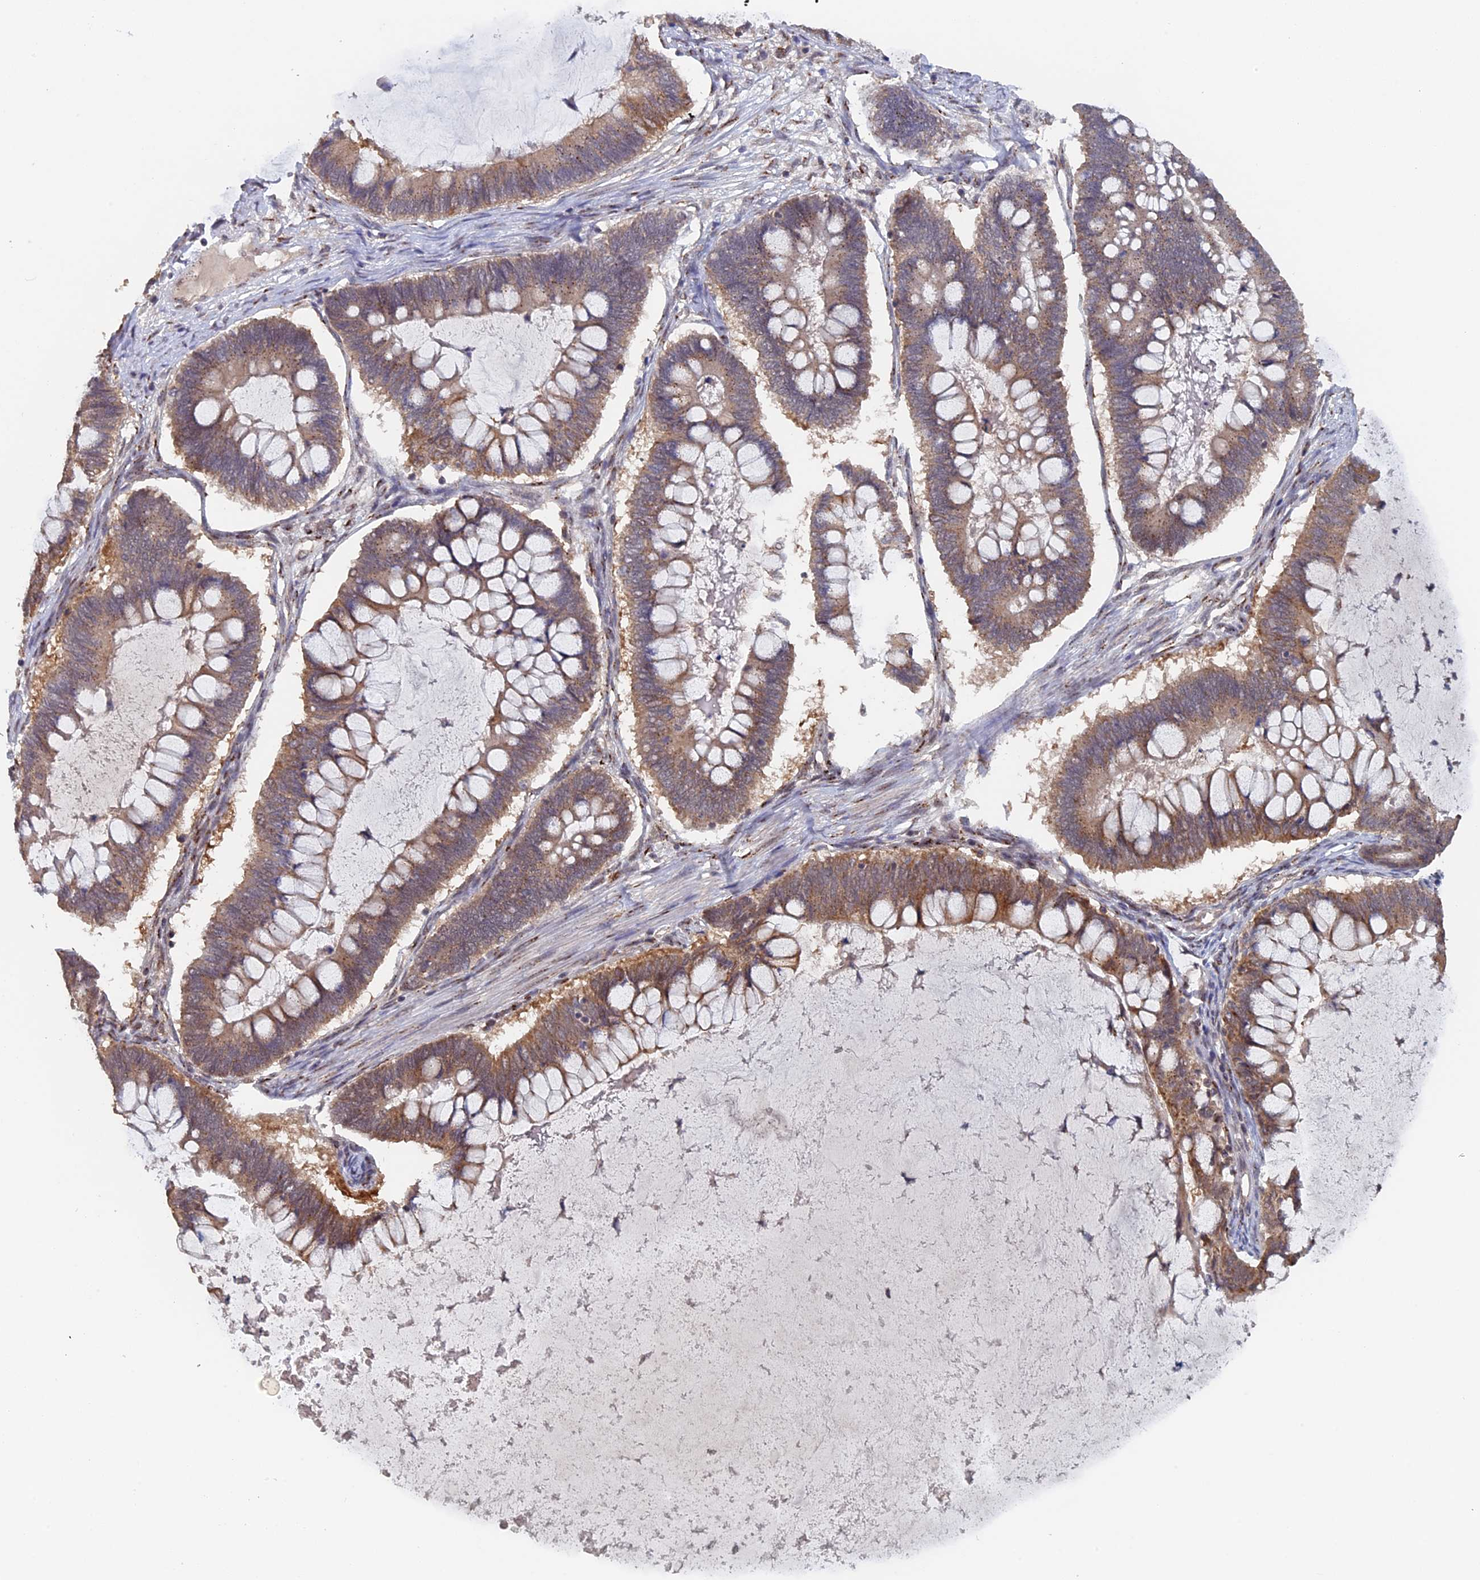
{"staining": {"intensity": "moderate", "quantity": ">75%", "location": "cytoplasmic/membranous"}, "tissue": "ovarian cancer", "cell_type": "Tumor cells", "image_type": "cancer", "snomed": [{"axis": "morphology", "description": "Cystadenocarcinoma, mucinous, NOS"}, {"axis": "topography", "description": "Ovary"}], "caption": "Brown immunohistochemical staining in human mucinous cystadenocarcinoma (ovarian) displays moderate cytoplasmic/membranous staining in approximately >75% of tumor cells. (IHC, brightfield microscopy, high magnification).", "gene": "PIGQ", "patient": {"sex": "female", "age": 61}}